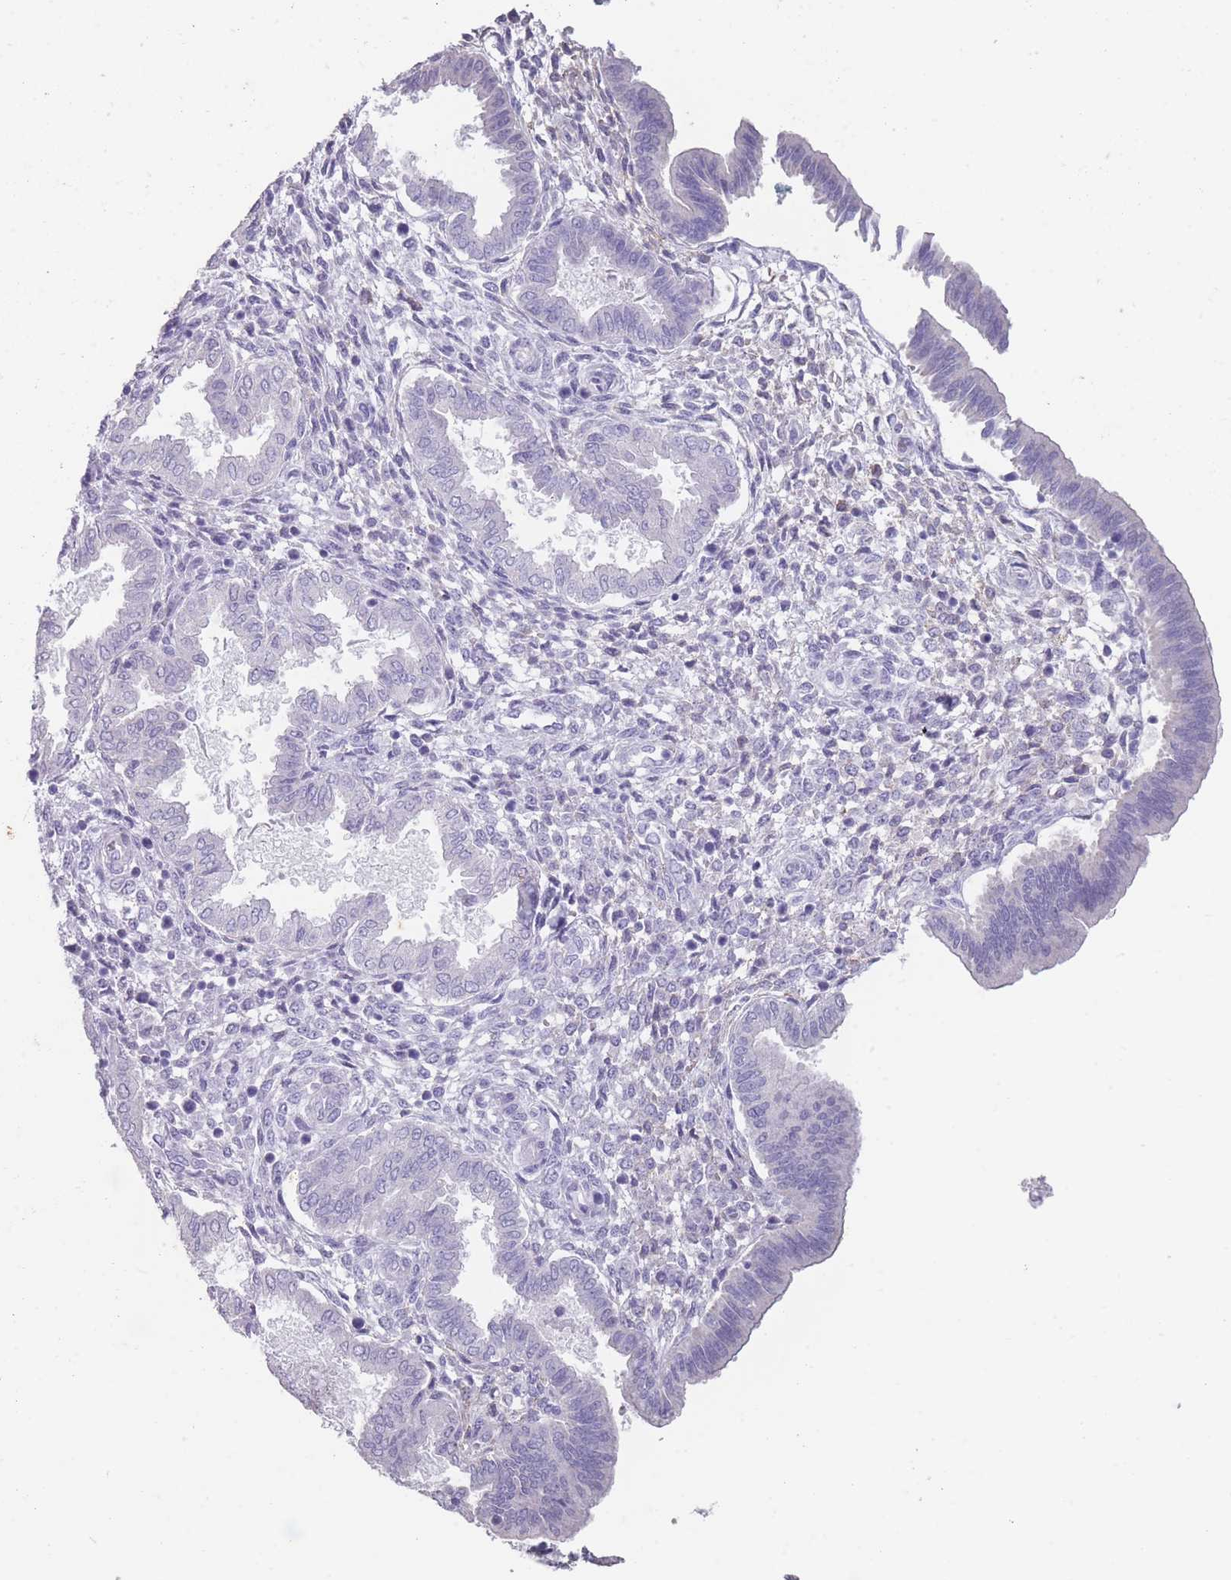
{"staining": {"intensity": "negative", "quantity": "none", "location": "none"}, "tissue": "endometrium", "cell_type": "Cells in endometrial stroma", "image_type": "normal", "snomed": [{"axis": "morphology", "description": "Normal tissue, NOS"}, {"axis": "topography", "description": "Endometrium"}], "caption": "Cells in endometrial stroma are negative for protein expression in benign human endometrium. (DAB (3,3'-diaminobenzidine) immunohistochemistry (IHC), high magnification).", "gene": "RHBG", "patient": {"sex": "female", "age": 24}}